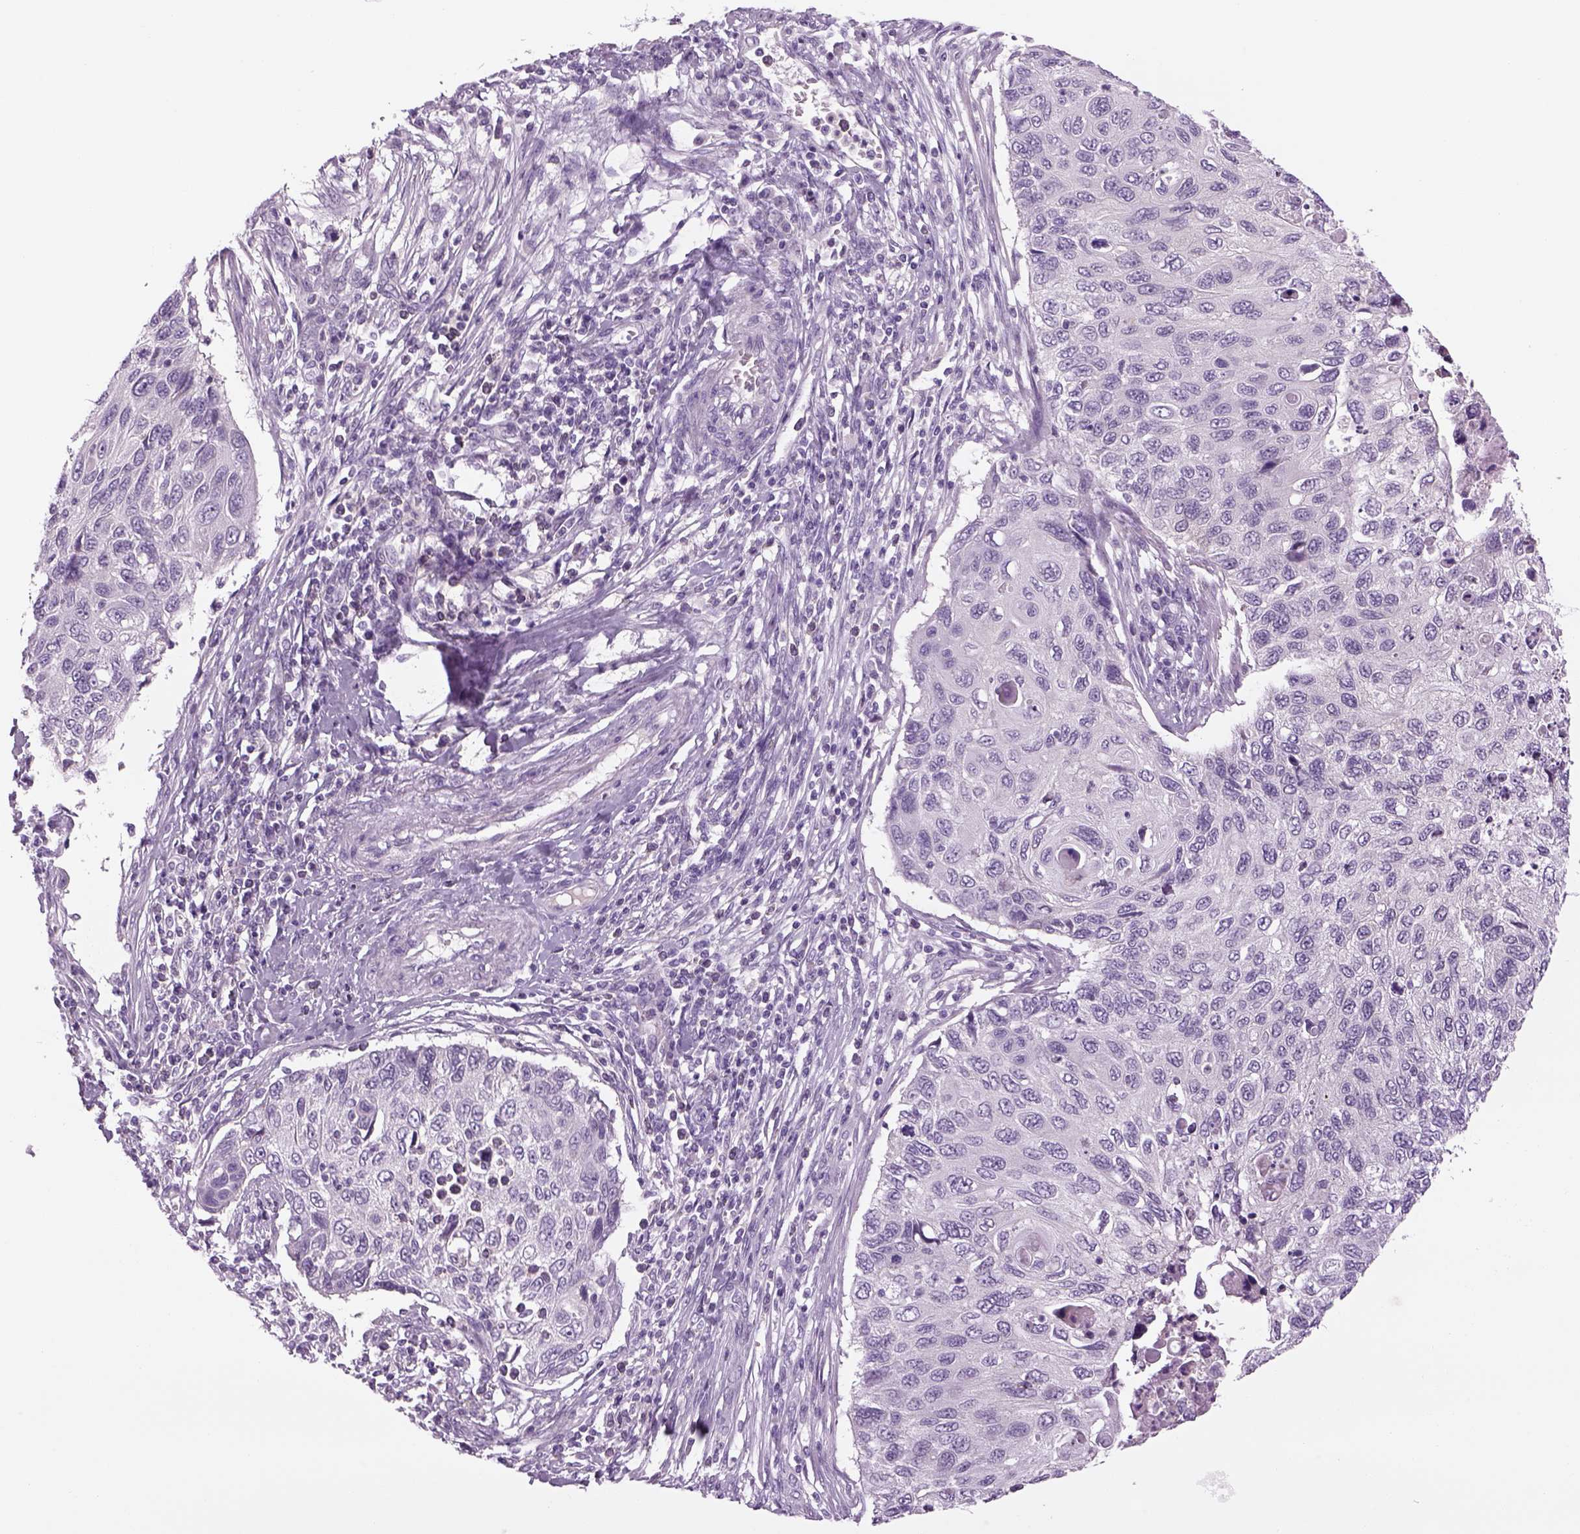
{"staining": {"intensity": "negative", "quantity": "none", "location": "none"}, "tissue": "cervical cancer", "cell_type": "Tumor cells", "image_type": "cancer", "snomed": [{"axis": "morphology", "description": "Squamous cell carcinoma, NOS"}, {"axis": "topography", "description": "Cervix"}], "caption": "IHC image of neoplastic tissue: human cervical squamous cell carcinoma stained with DAB reveals no significant protein staining in tumor cells. The staining is performed using DAB brown chromogen with nuclei counter-stained in using hematoxylin.", "gene": "MDH1B", "patient": {"sex": "female", "age": 70}}